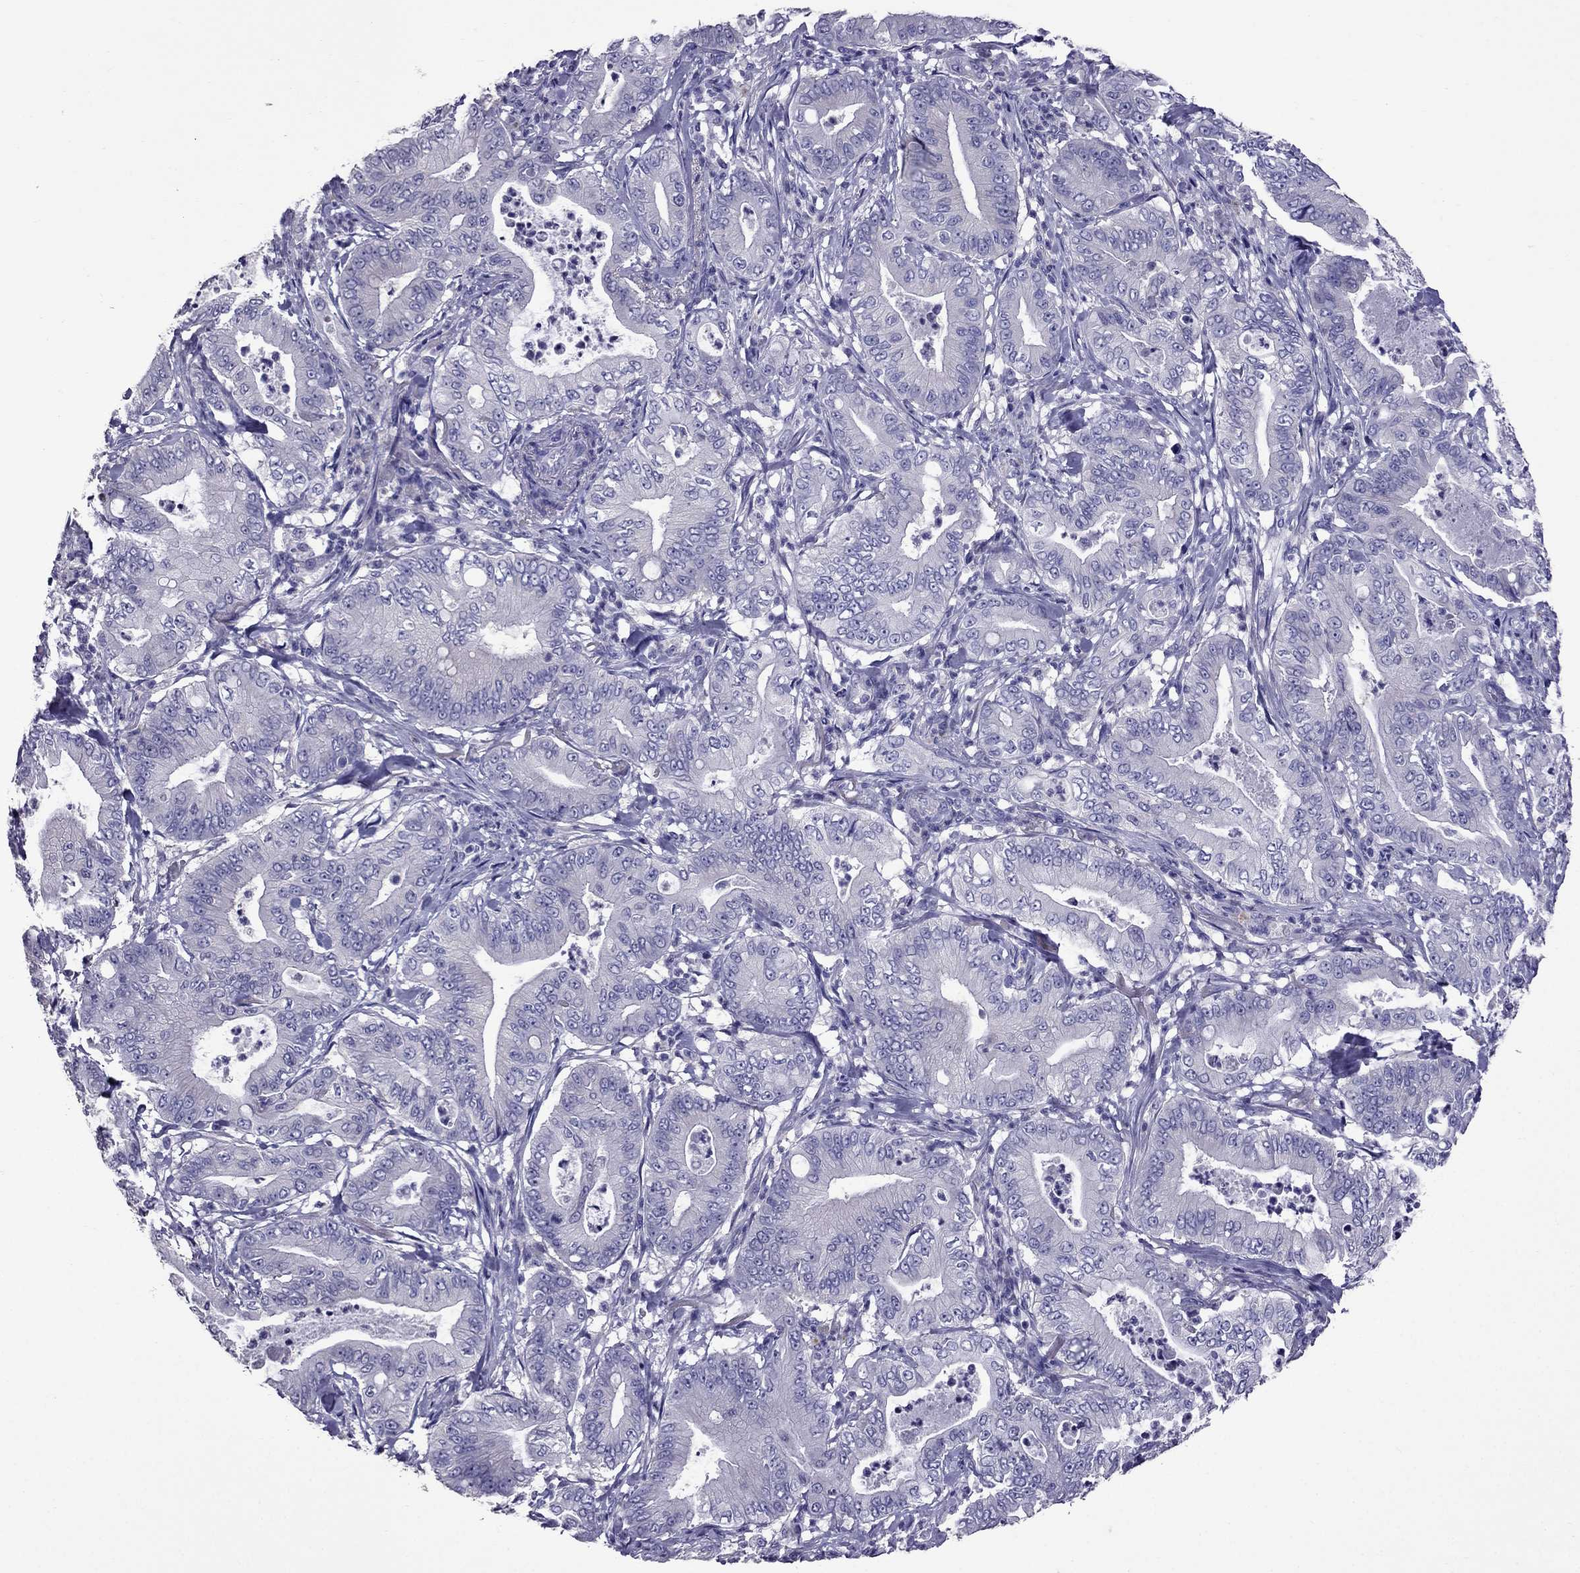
{"staining": {"intensity": "negative", "quantity": "none", "location": "none"}, "tissue": "pancreatic cancer", "cell_type": "Tumor cells", "image_type": "cancer", "snomed": [{"axis": "morphology", "description": "Adenocarcinoma, NOS"}, {"axis": "topography", "description": "Pancreas"}], "caption": "Immunohistochemistry image of human adenocarcinoma (pancreatic) stained for a protein (brown), which exhibits no staining in tumor cells.", "gene": "OXCT2", "patient": {"sex": "male", "age": 71}}